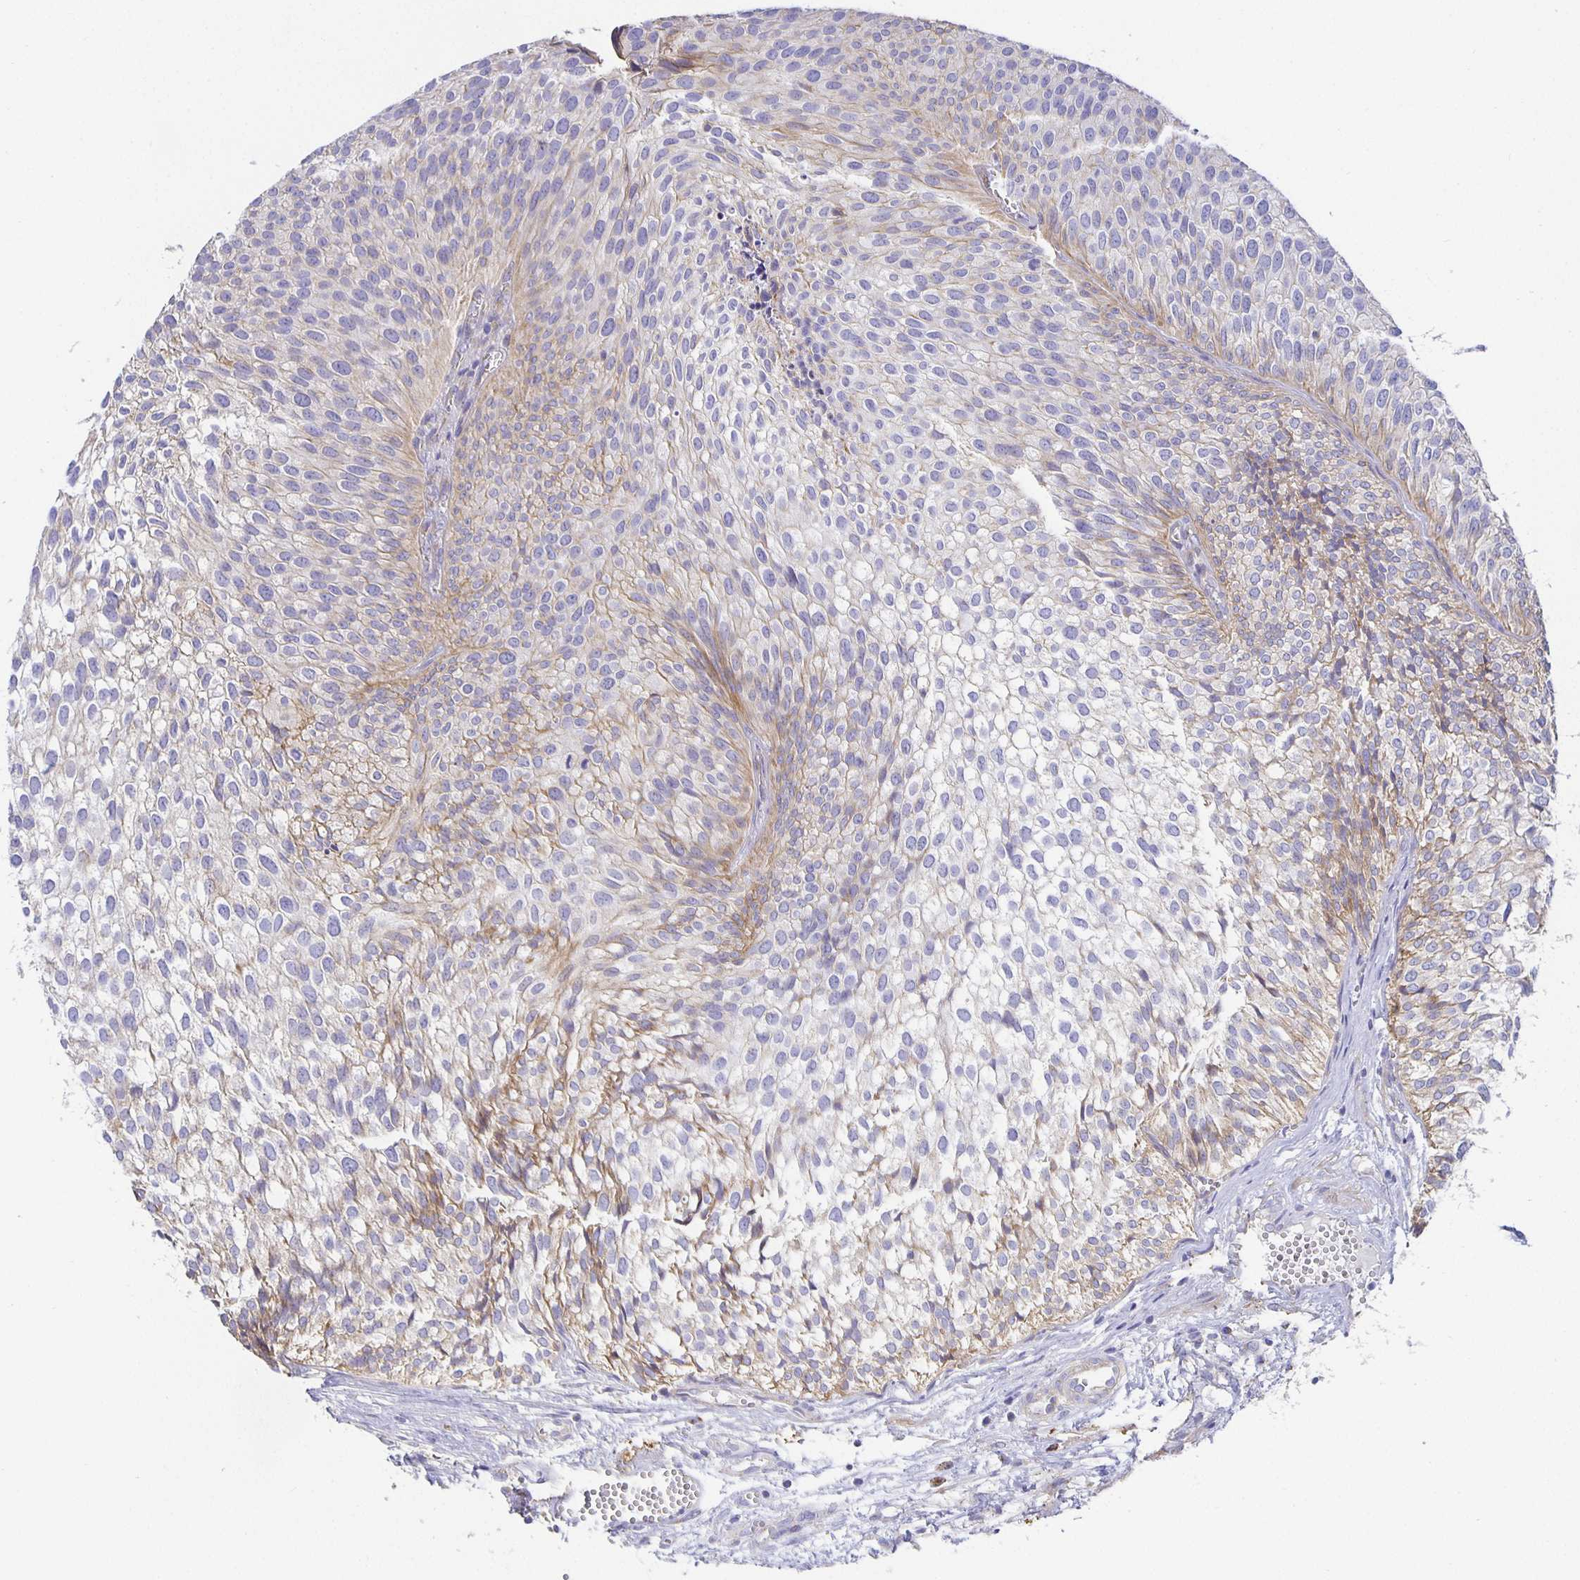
{"staining": {"intensity": "weak", "quantity": "25%-75%", "location": "cytoplasmic/membranous"}, "tissue": "urothelial cancer", "cell_type": "Tumor cells", "image_type": "cancer", "snomed": [{"axis": "morphology", "description": "Urothelial carcinoma, Low grade"}, {"axis": "topography", "description": "Urinary bladder"}], "caption": "This image exhibits urothelial carcinoma (low-grade) stained with immunohistochemistry to label a protein in brown. The cytoplasmic/membranous of tumor cells show weak positivity for the protein. Nuclei are counter-stained blue.", "gene": "FLRT3", "patient": {"sex": "male", "age": 91}}